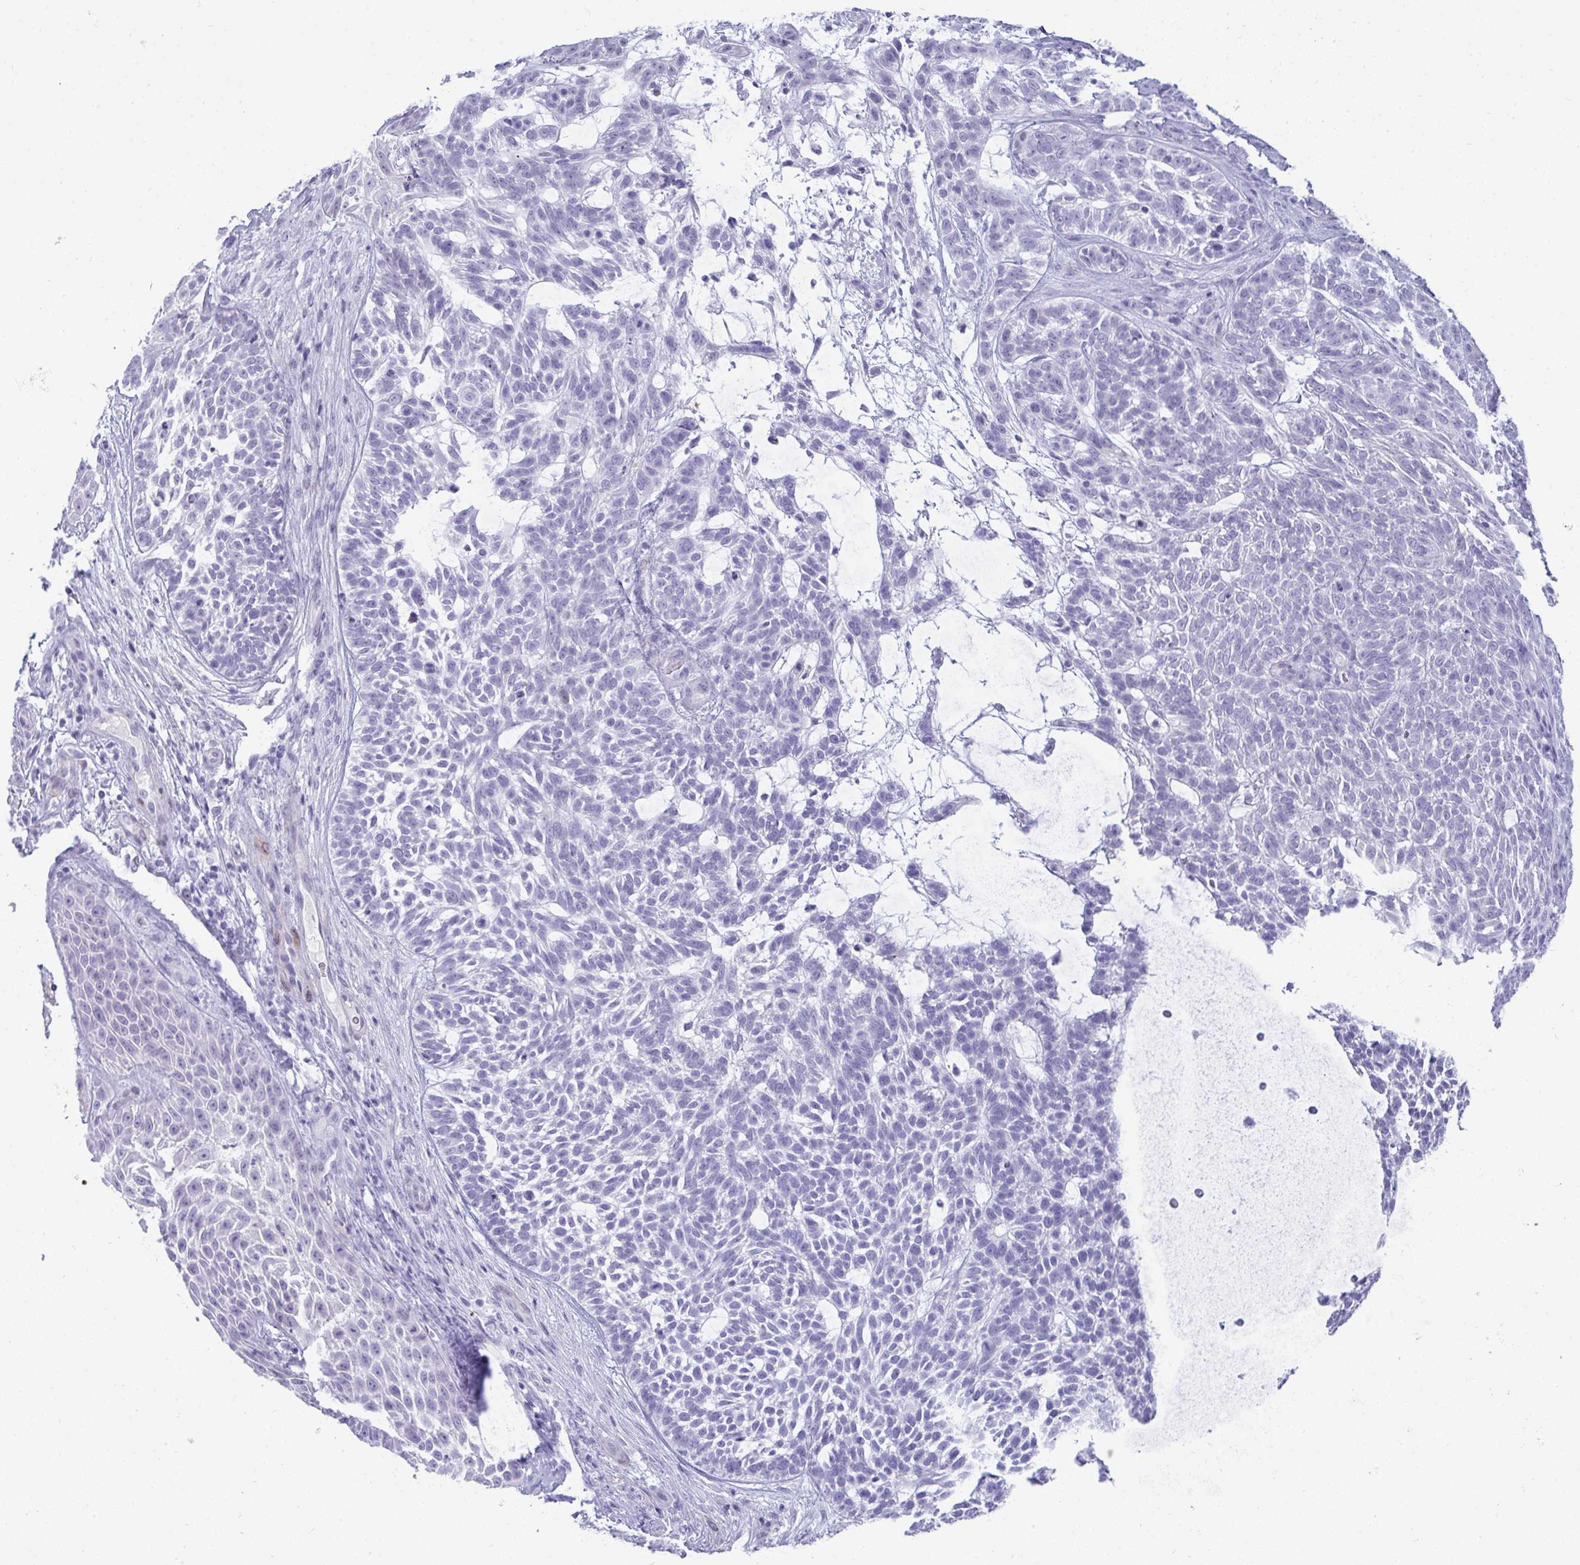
{"staining": {"intensity": "negative", "quantity": "none", "location": "none"}, "tissue": "skin cancer", "cell_type": "Tumor cells", "image_type": "cancer", "snomed": [{"axis": "morphology", "description": "Basal cell carcinoma"}, {"axis": "topography", "description": "Skin"}, {"axis": "topography", "description": "Skin, foot"}], "caption": "Tumor cells show no significant protein expression in skin cancer (basal cell carcinoma).", "gene": "HSPB6", "patient": {"sex": "female", "age": 77}}